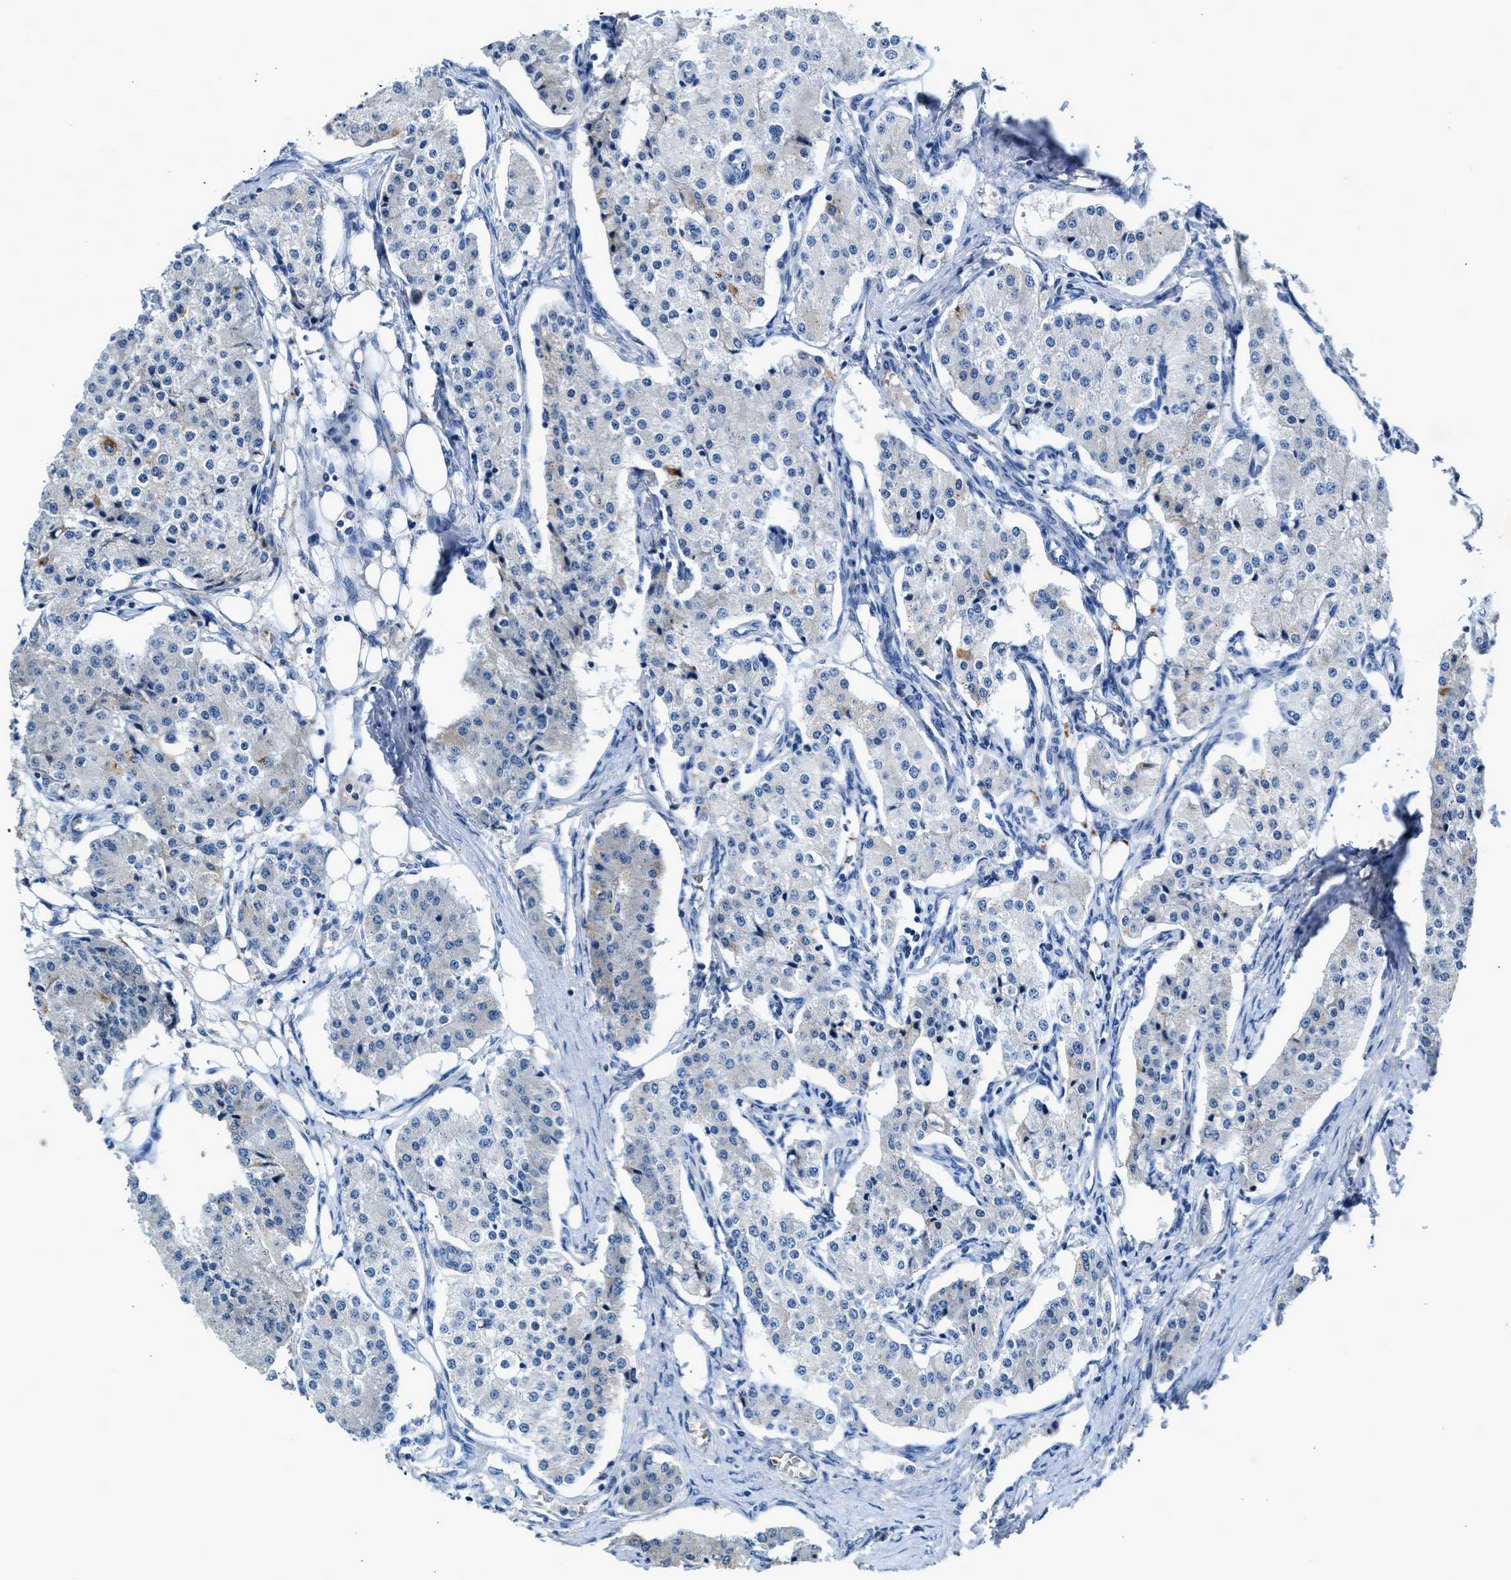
{"staining": {"intensity": "negative", "quantity": "none", "location": "none"}, "tissue": "carcinoid", "cell_type": "Tumor cells", "image_type": "cancer", "snomed": [{"axis": "morphology", "description": "Carcinoid, malignant, NOS"}, {"axis": "topography", "description": "Colon"}], "caption": "Tumor cells show no significant staining in carcinoid. (DAB (3,3'-diaminobenzidine) immunohistochemistry, high magnification).", "gene": "RWDD2B", "patient": {"sex": "female", "age": 52}}